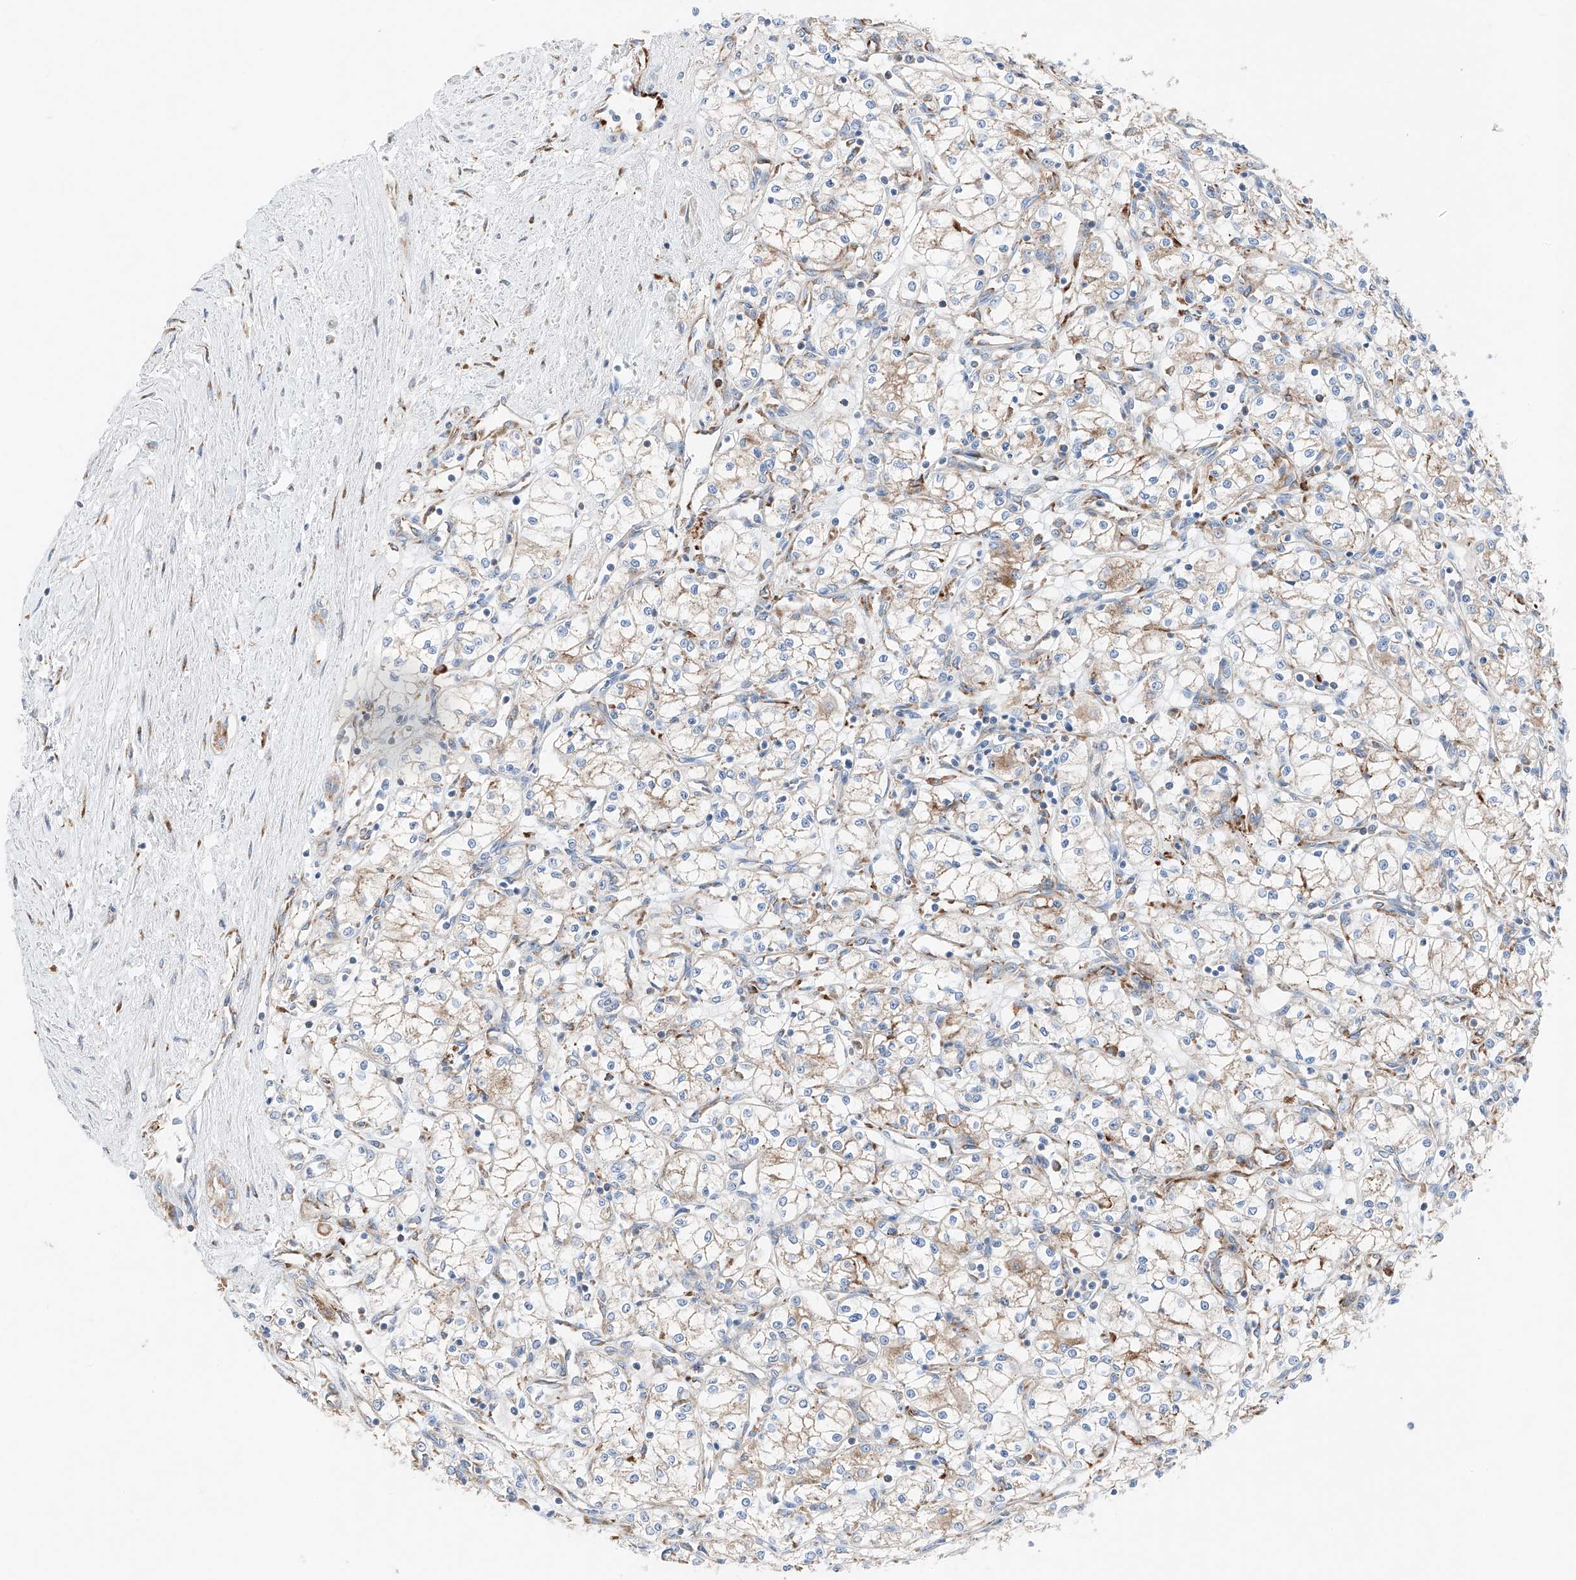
{"staining": {"intensity": "weak", "quantity": "<25%", "location": "cytoplasmic/membranous"}, "tissue": "renal cancer", "cell_type": "Tumor cells", "image_type": "cancer", "snomed": [{"axis": "morphology", "description": "Adenocarcinoma, NOS"}, {"axis": "topography", "description": "Kidney"}], "caption": "Tumor cells are negative for brown protein staining in adenocarcinoma (renal).", "gene": "CRELD1", "patient": {"sex": "male", "age": 59}}